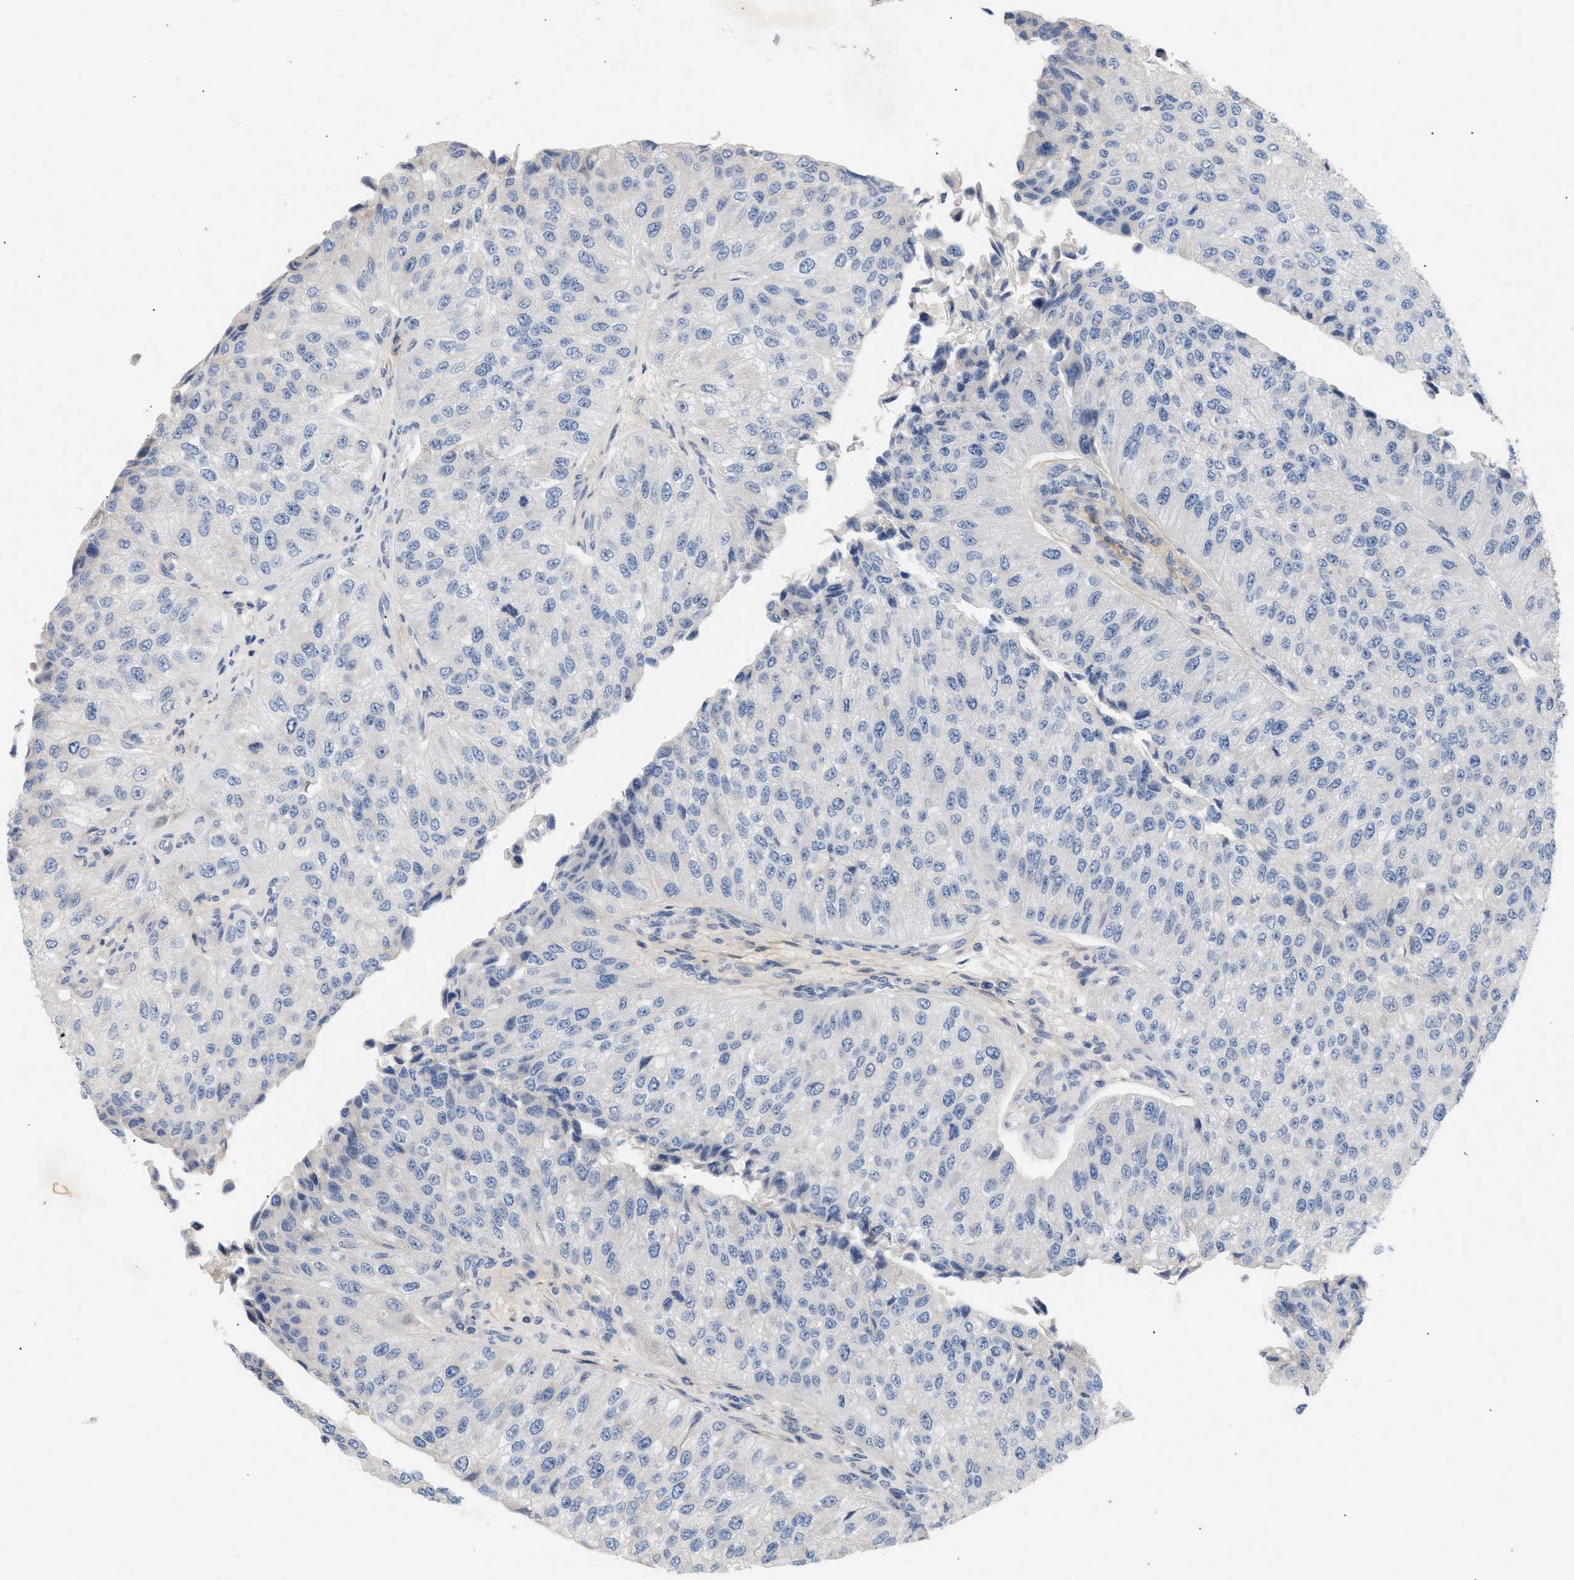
{"staining": {"intensity": "negative", "quantity": "none", "location": "none"}, "tissue": "urothelial cancer", "cell_type": "Tumor cells", "image_type": "cancer", "snomed": [{"axis": "morphology", "description": "Urothelial carcinoma, High grade"}, {"axis": "topography", "description": "Kidney"}, {"axis": "topography", "description": "Urinary bladder"}], "caption": "This is an IHC micrograph of urothelial carcinoma (high-grade). There is no expression in tumor cells.", "gene": "FARS2", "patient": {"sex": "male", "age": 77}}